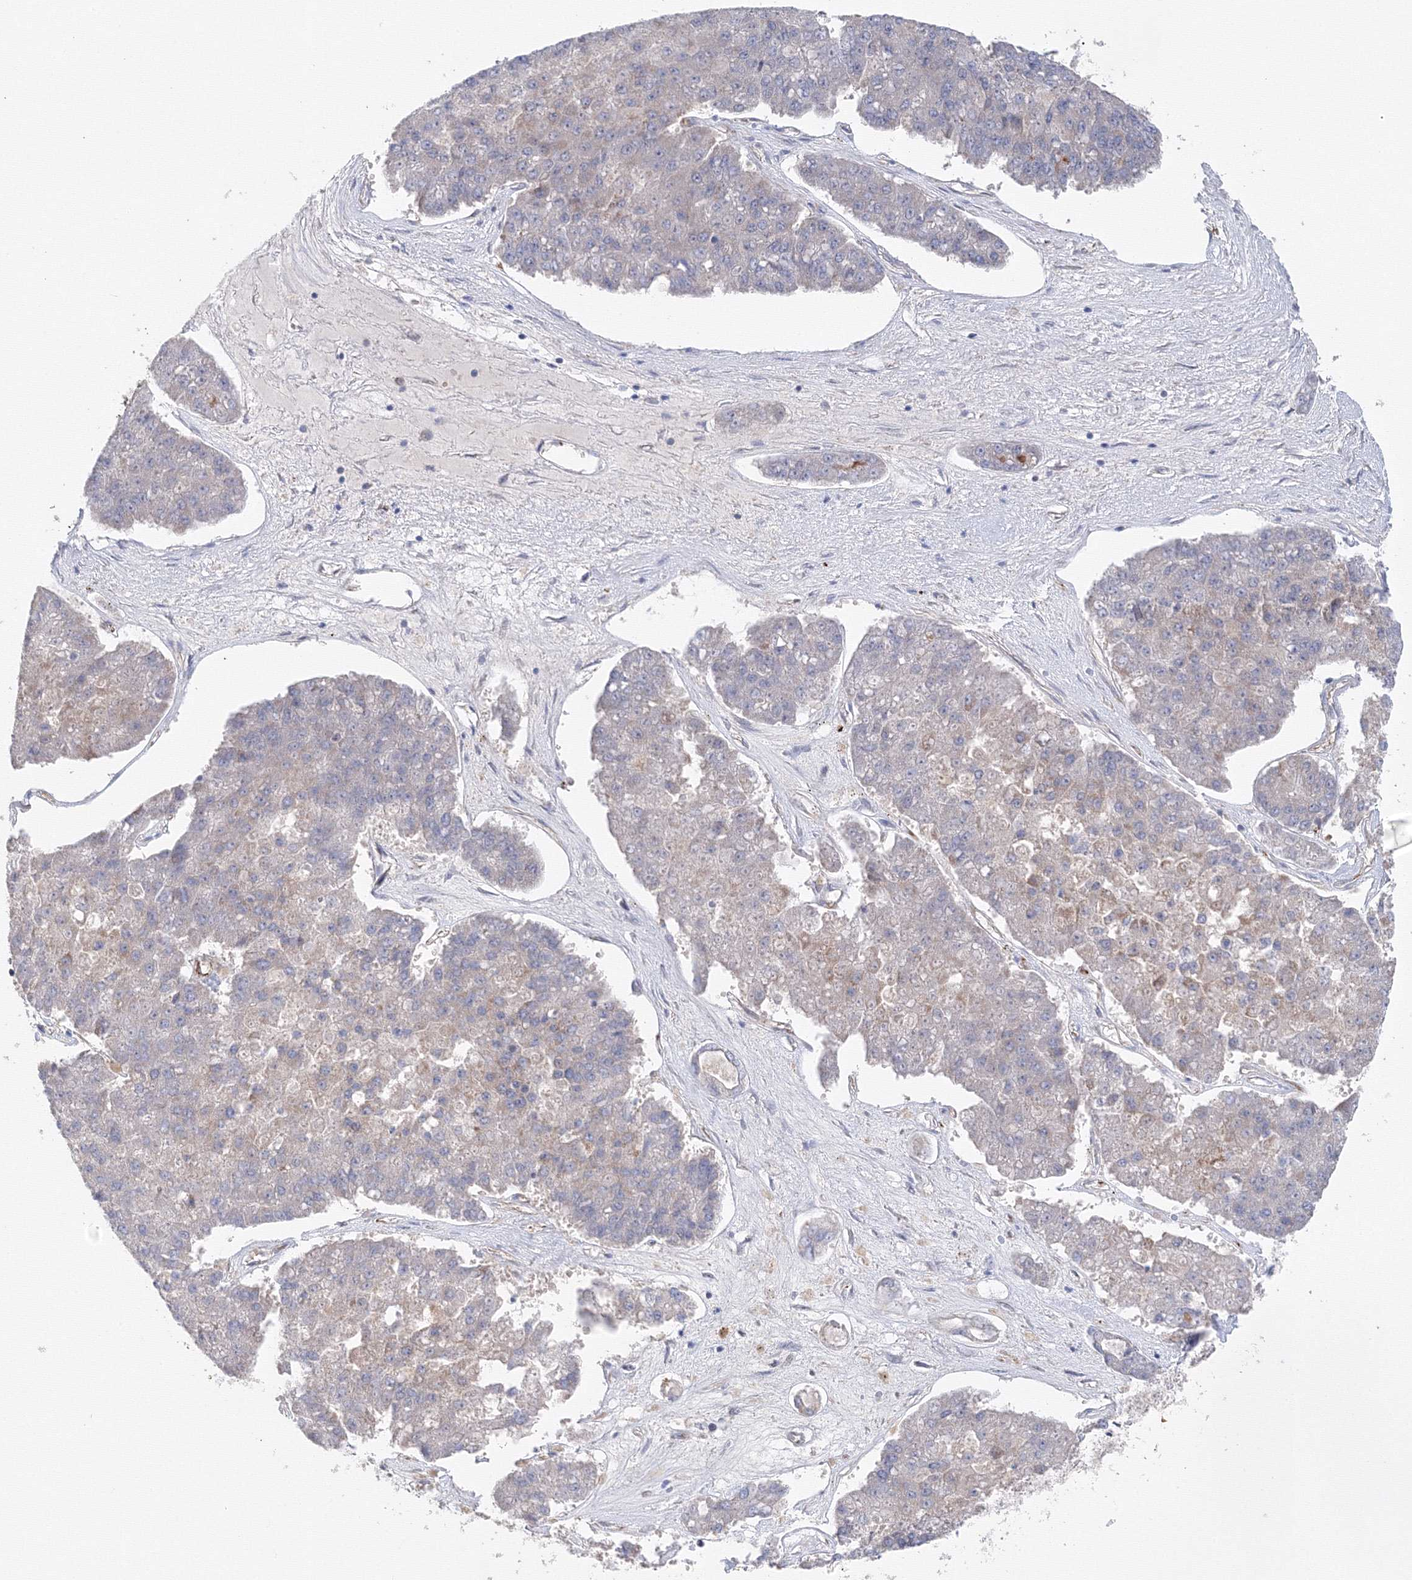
{"staining": {"intensity": "weak", "quantity": "<25%", "location": "cytoplasmic/membranous"}, "tissue": "pancreatic cancer", "cell_type": "Tumor cells", "image_type": "cancer", "snomed": [{"axis": "morphology", "description": "Adenocarcinoma, NOS"}, {"axis": "topography", "description": "Pancreas"}], "caption": "This is a image of immunohistochemistry (IHC) staining of adenocarcinoma (pancreatic), which shows no expression in tumor cells.", "gene": "DIS3L2", "patient": {"sex": "male", "age": 50}}